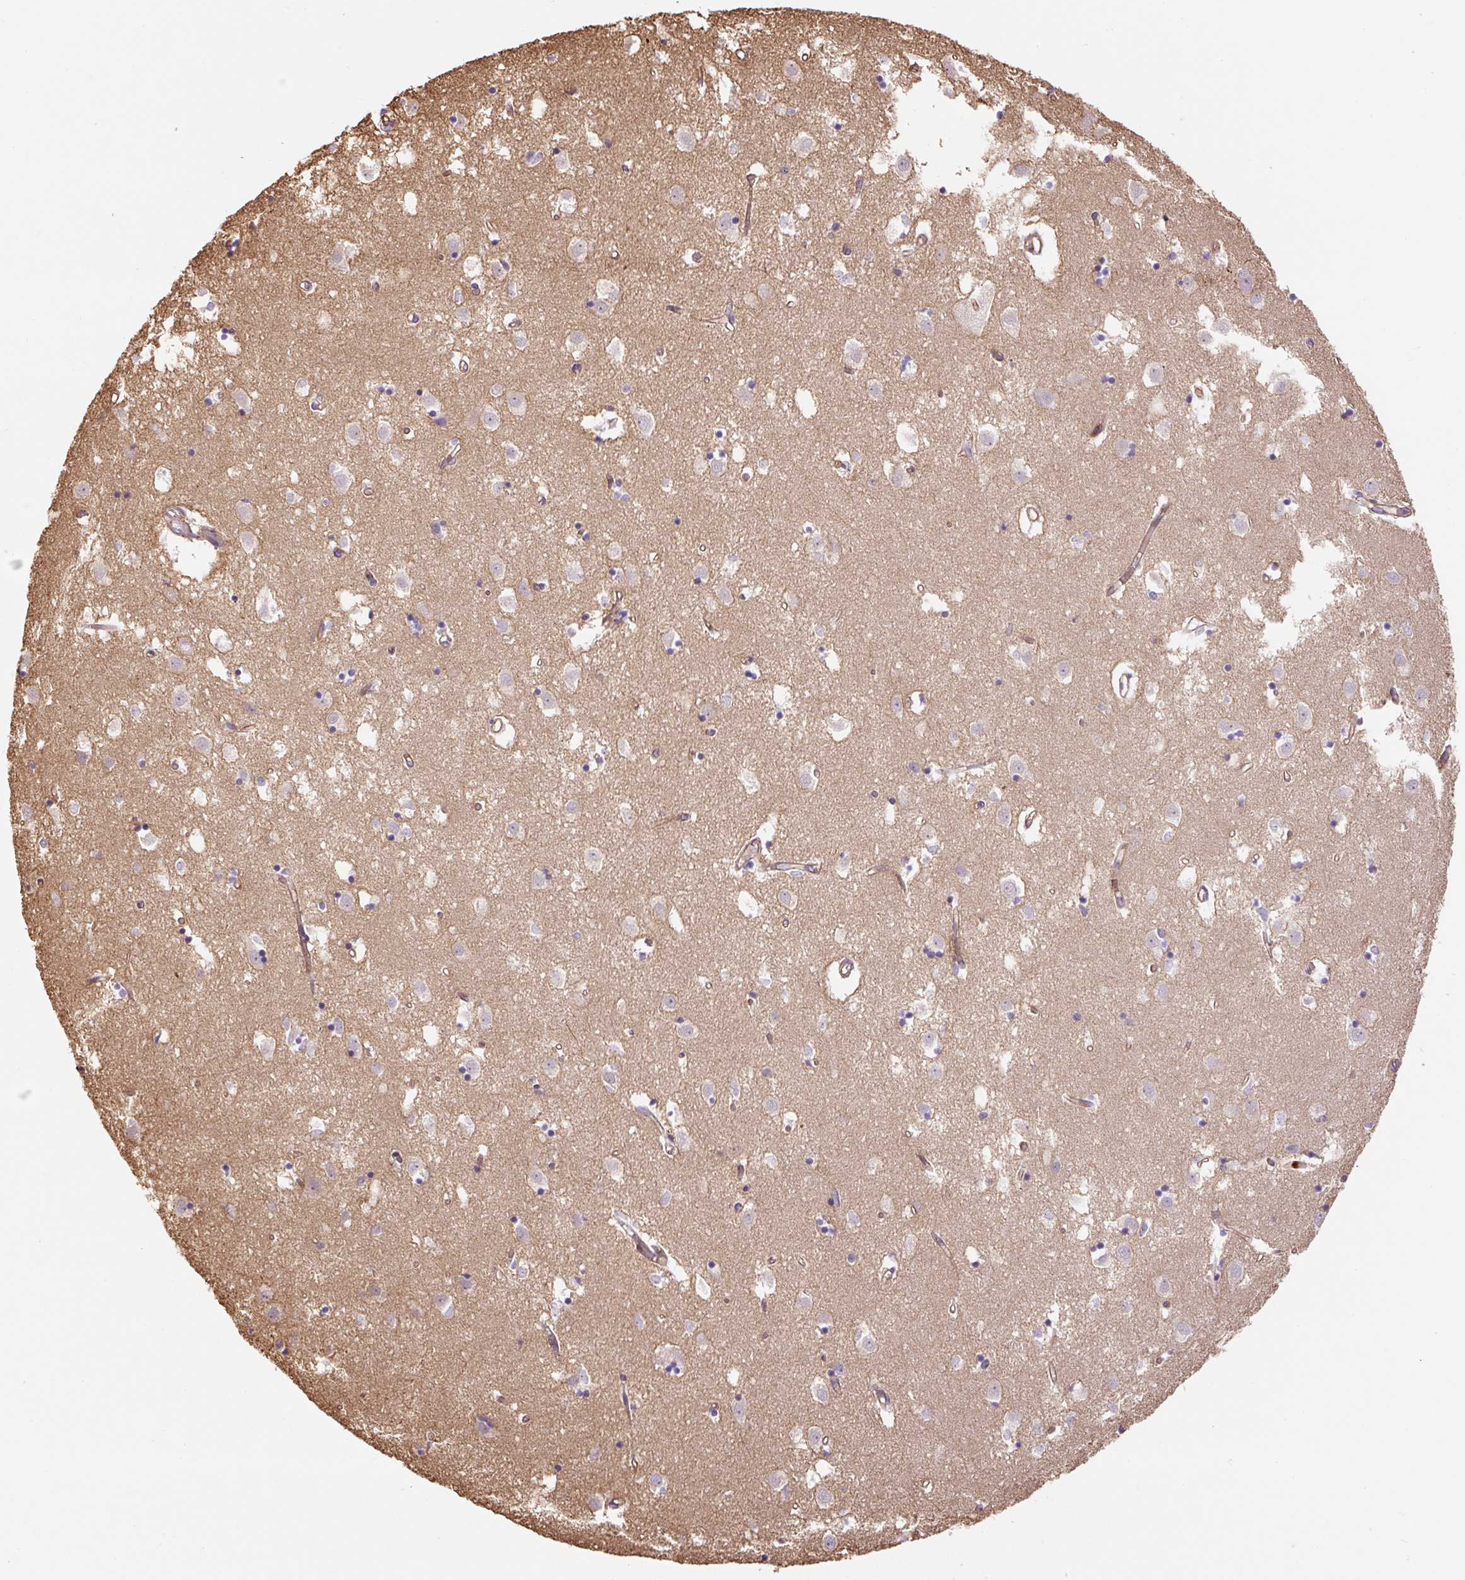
{"staining": {"intensity": "negative", "quantity": "none", "location": "none"}, "tissue": "caudate", "cell_type": "Glial cells", "image_type": "normal", "snomed": [{"axis": "morphology", "description": "Normal tissue, NOS"}, {"axis": "topography", "description": "Lateral ventricle wall"}], "caption": "High magnification brightfield microscopy of normal caudate stained with DAB (brown) and counterstained with hematoxylin (blue): glial cells show no significant positivity. (Stains: DAB (3,3'-diaminobenzidine) immunohistochemistry (IHC) with hematoxylin counter stain, Microscopy: brightfield microscopy at high magnification).", "gene": "B3GALT5", "patient": {"sex": "male", "age": 70}}